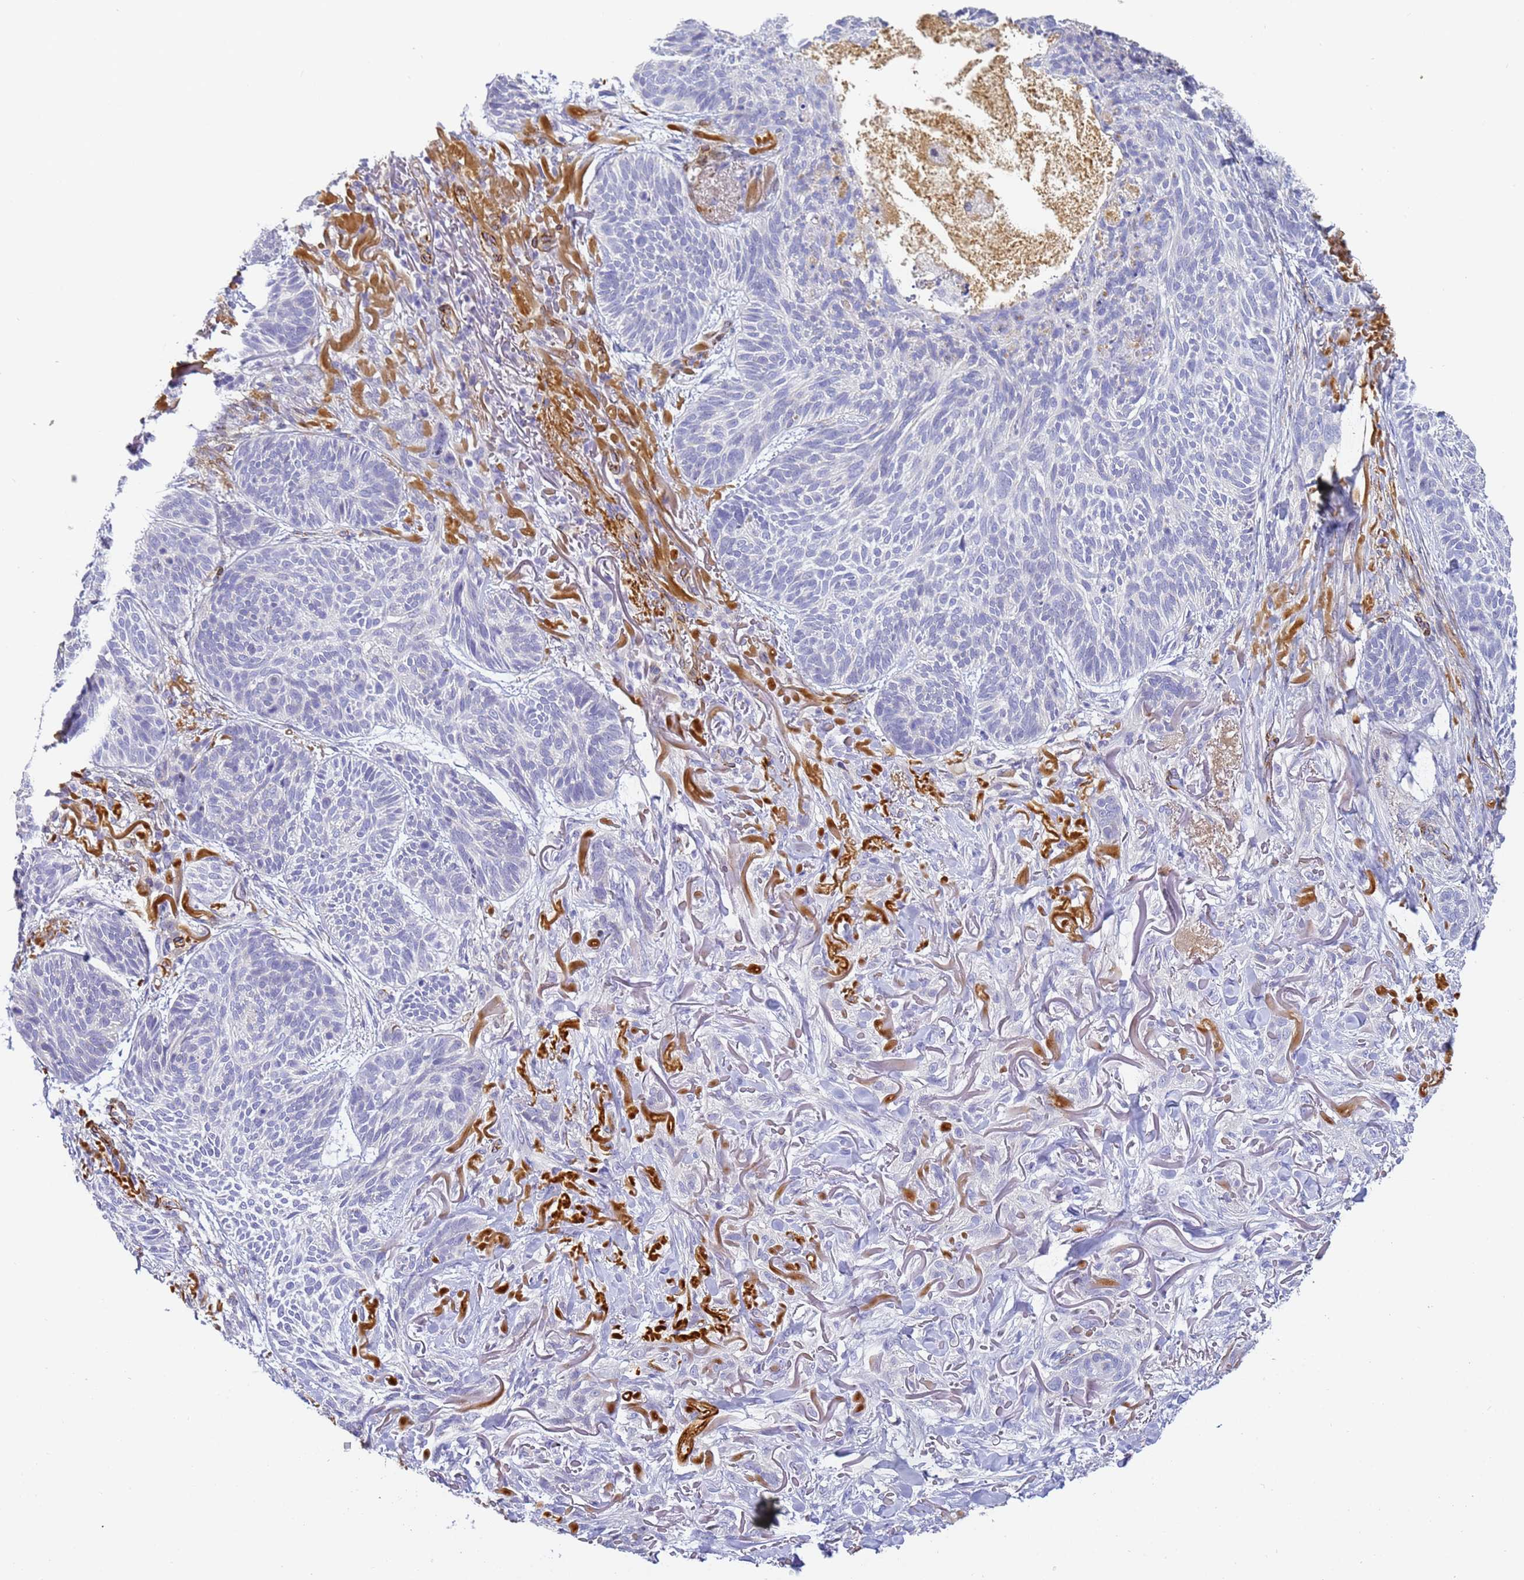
{"staining": {"intensity": "negative", "quantity": "none", "location": "none"}, "tissue": "skin cancer", "cell_type": "Tumor cells", "image_type": "cancer", "snomed": [{"axis": "morphology", "description": "Normal tissue, NOS"}, {"axis": "morphology", "description": "Basal cell carcinoma"}, {"axis": "topography", "description": "Skin"}], "caption": "There is no significant staining in tumor cells of skin cancer (basal cell carcinoma).", "gene": "CFH", "patient": {"sex": "male", "age": 66}}